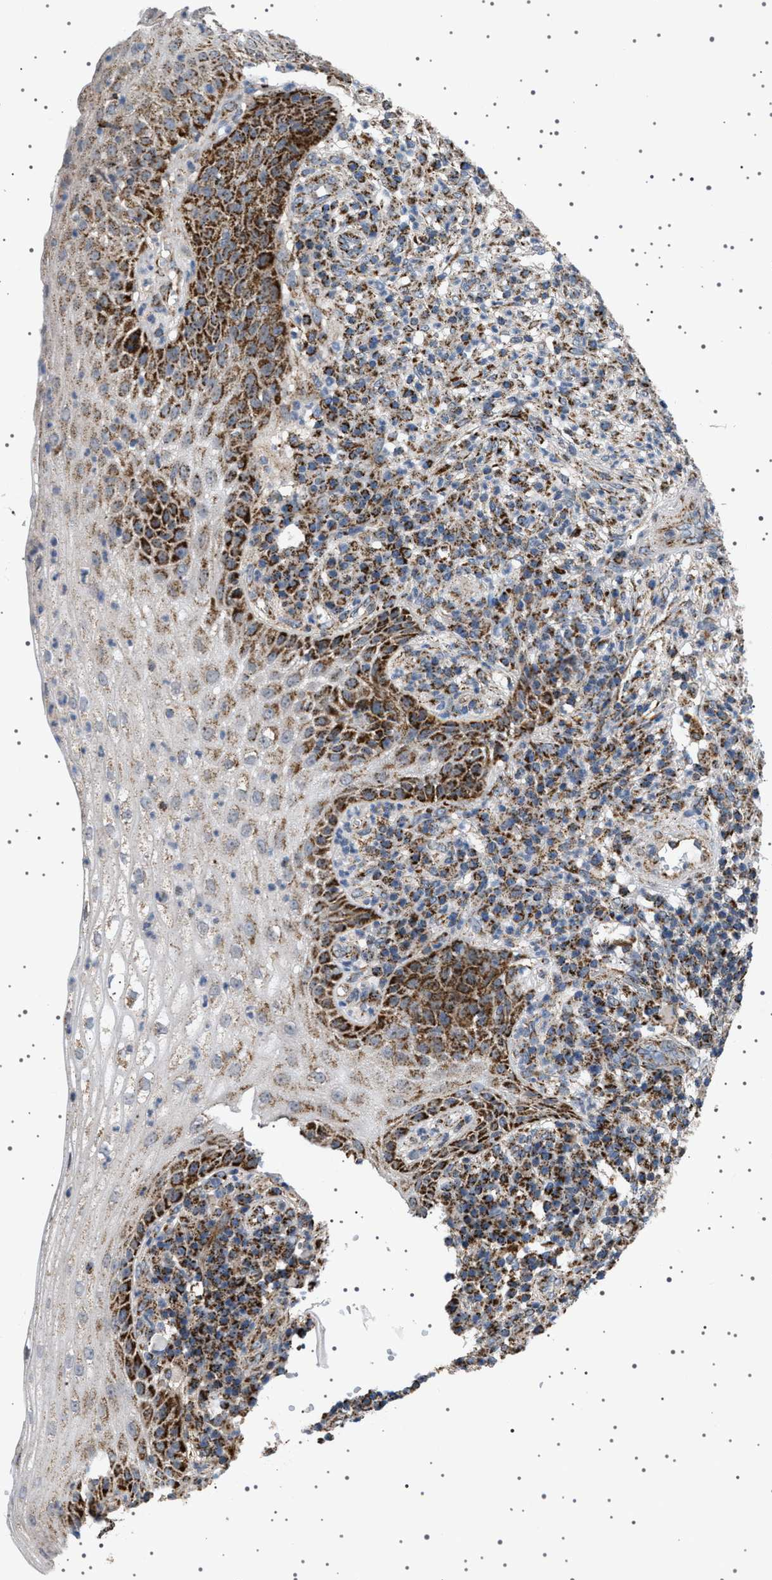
{"staining": {"intensity": "strong", "quantity": "25%-75%", "location": "cytoplasmic/membranous"}, "tissue": "cervical cancer", "cell_type": "Tumor cells", "image_type": "cancer", "snomed": [{"axis": "morphology", "description": "Squamous cell carcinoma, NOS"}, {"axis": "topography", "description": "Cervix"}], "caption": "IHC photomicrograph of cervical cancer stained for a protein (brown), which demonstrates high levels of strong cytoplasmic/membranous staining in about 25%-75% of tumor cells.", "gene": "UBXN8", "patient": {"sex": "female", "age": 34}}